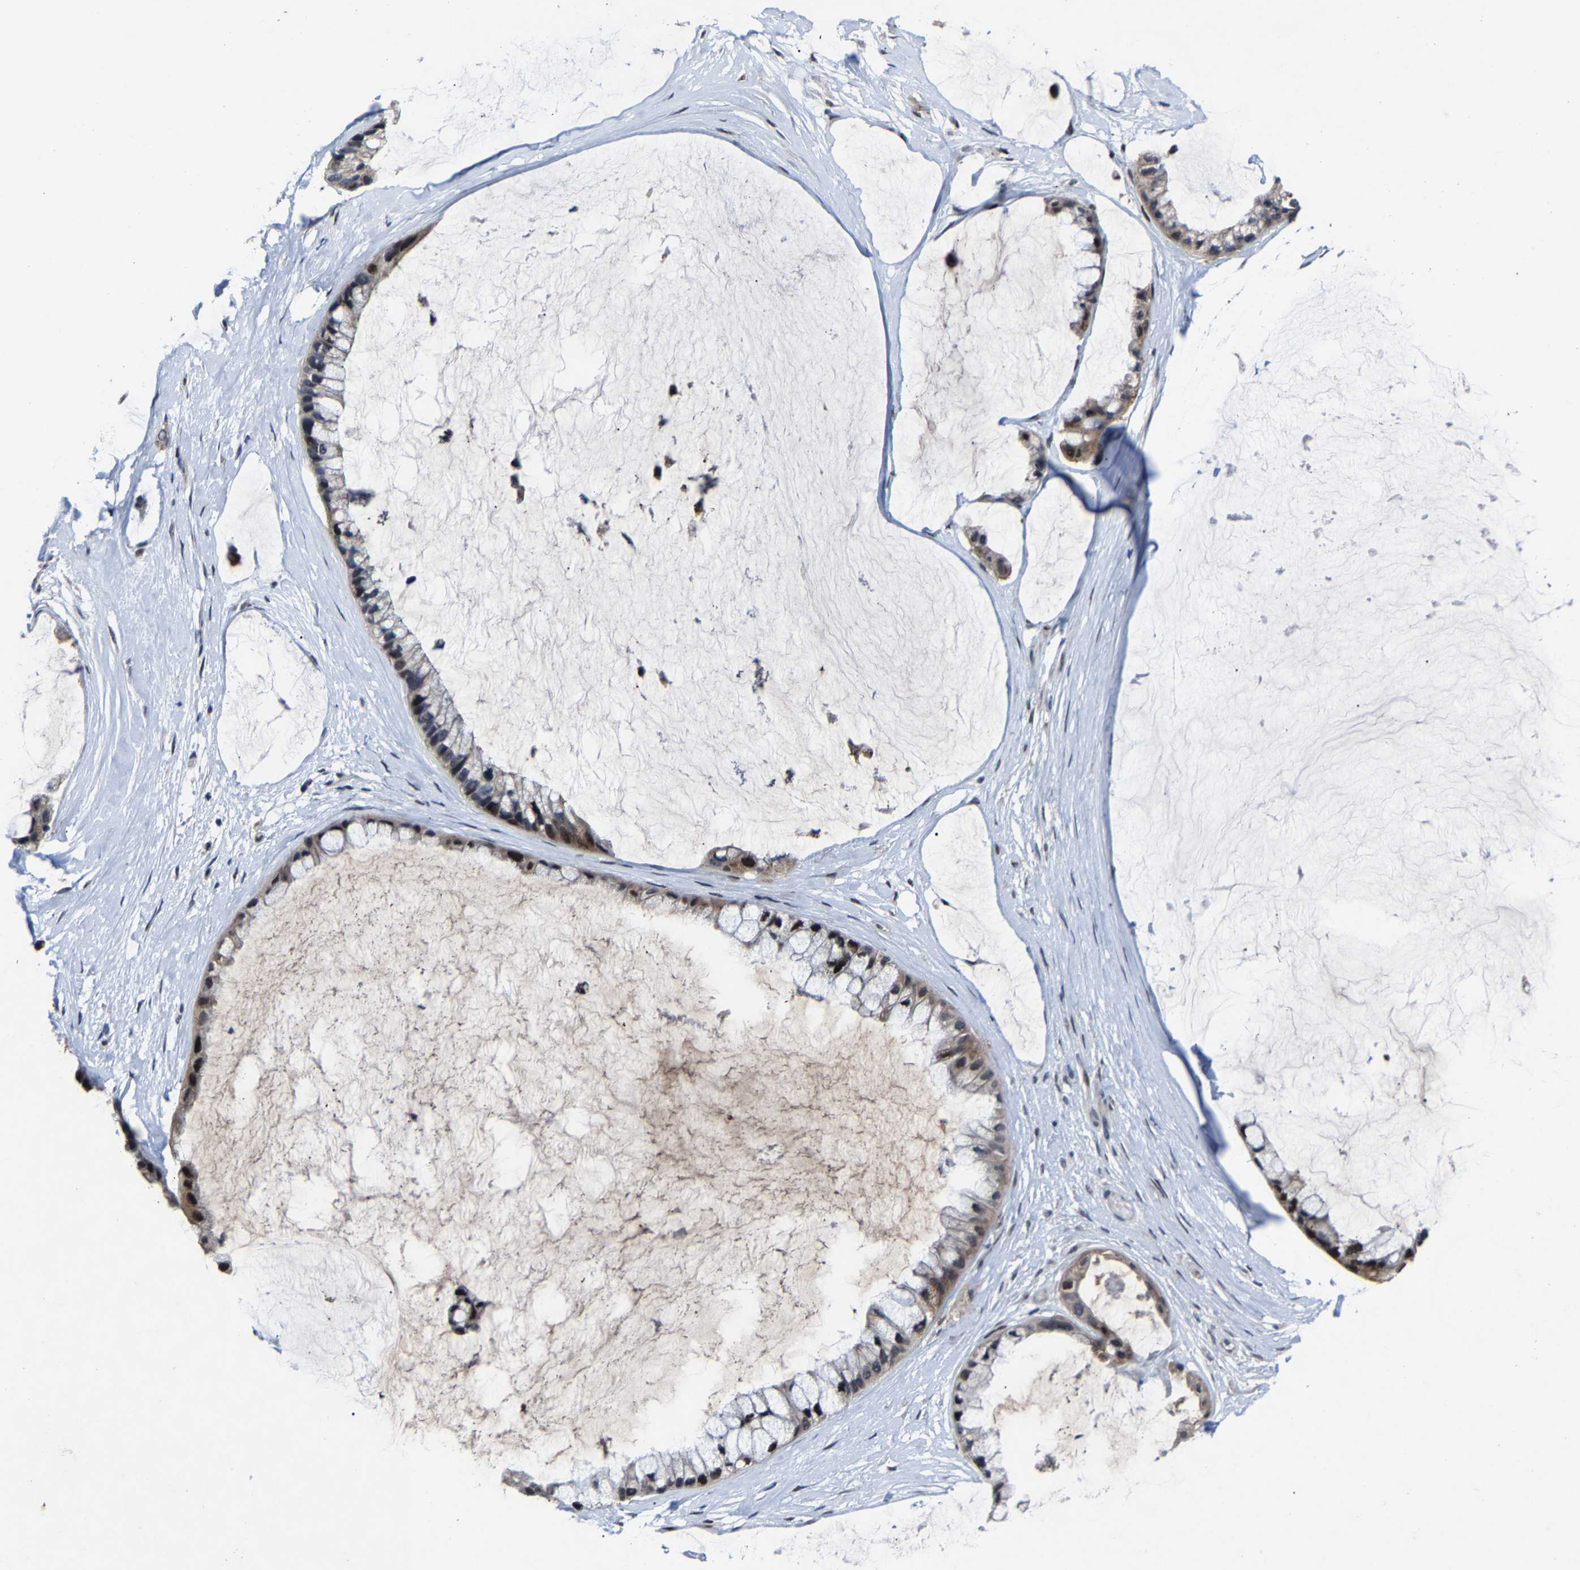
{"staining": {"intensity": "moderate", "quantity": ">75%", "location": "nuclear"}, "tissue": "ovarian cancer", "cell_type": "Tumor cells", "image_type": "cancer", "snomed": [{"axis": "morphology", "description": "Cystadenocarcinoma, mucinous, NOS"}, {"axis": "topography", "description": "Ovary"}], "caption": "About >75% of tumor cells in human ovarian mucinous cystadenocarcinoma demonstrate moderate nuclear protein staining as visualized by brown immunohistochemical staining.", "gene": "LSM8", "patient": {"sex": "female", "age": 39}}